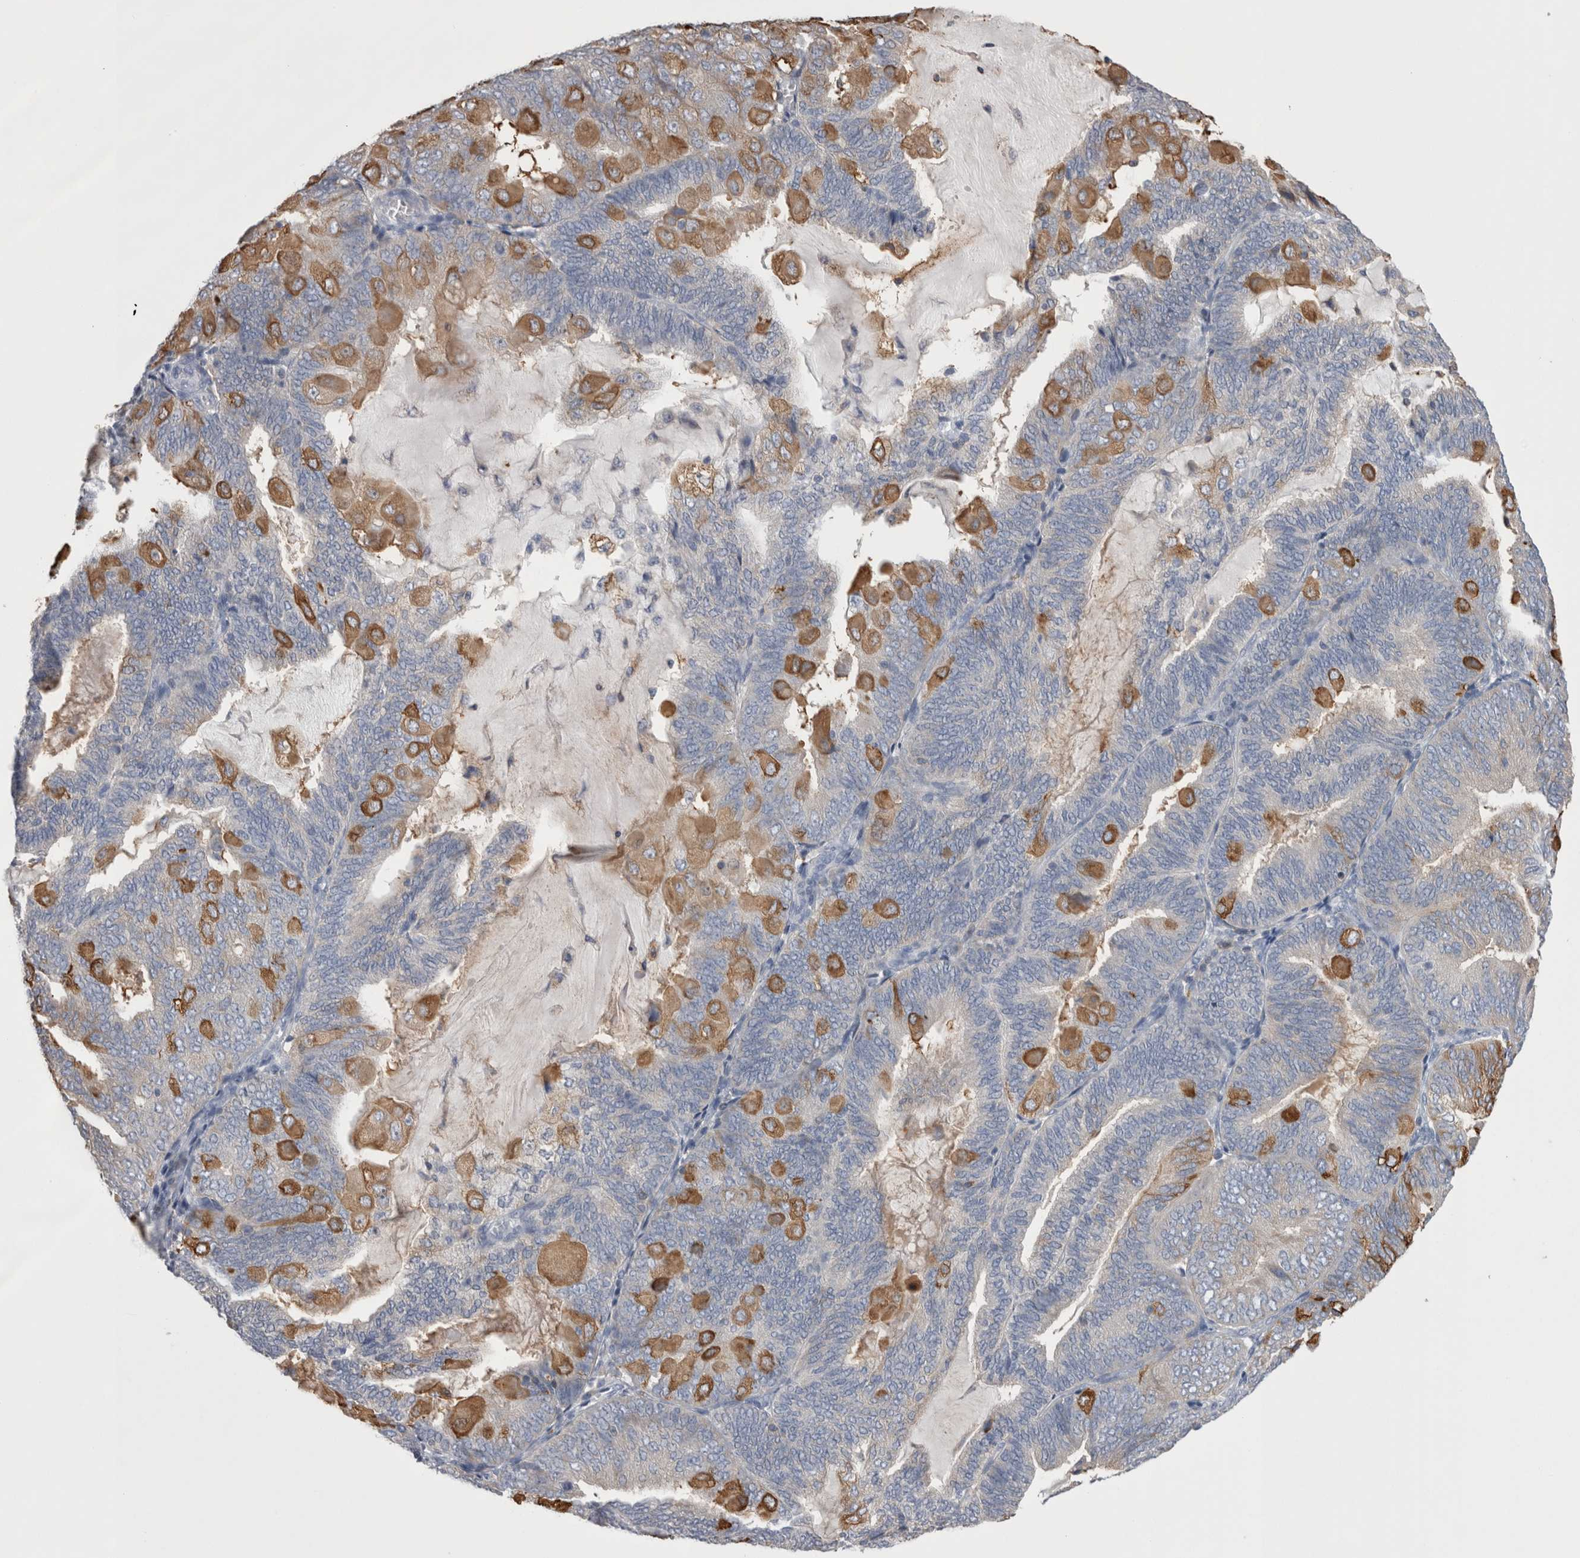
{"staining": {"intensity": "moderate", "quantity": "25%-75%", "location": "cytoplasmic/membranous"}, "tissue": "endometrial cancer", "cell_type": "Tumor cells", "image_type": "cancer", "snomed": [{"axis": "morphology", "description": "Adenocarcinoma, NOS"}, {"axis": "topography", "description": "Endometrium"}], "caption": "Human endometrial cancer (adenocarcinoma) stained with a brown dye shows moderate cytoplasmic/membranous positive positivity in about 25%-75% of tumor cells.", "gene": "DCTN6", "patient": {"sex": "female", "age": 81}}